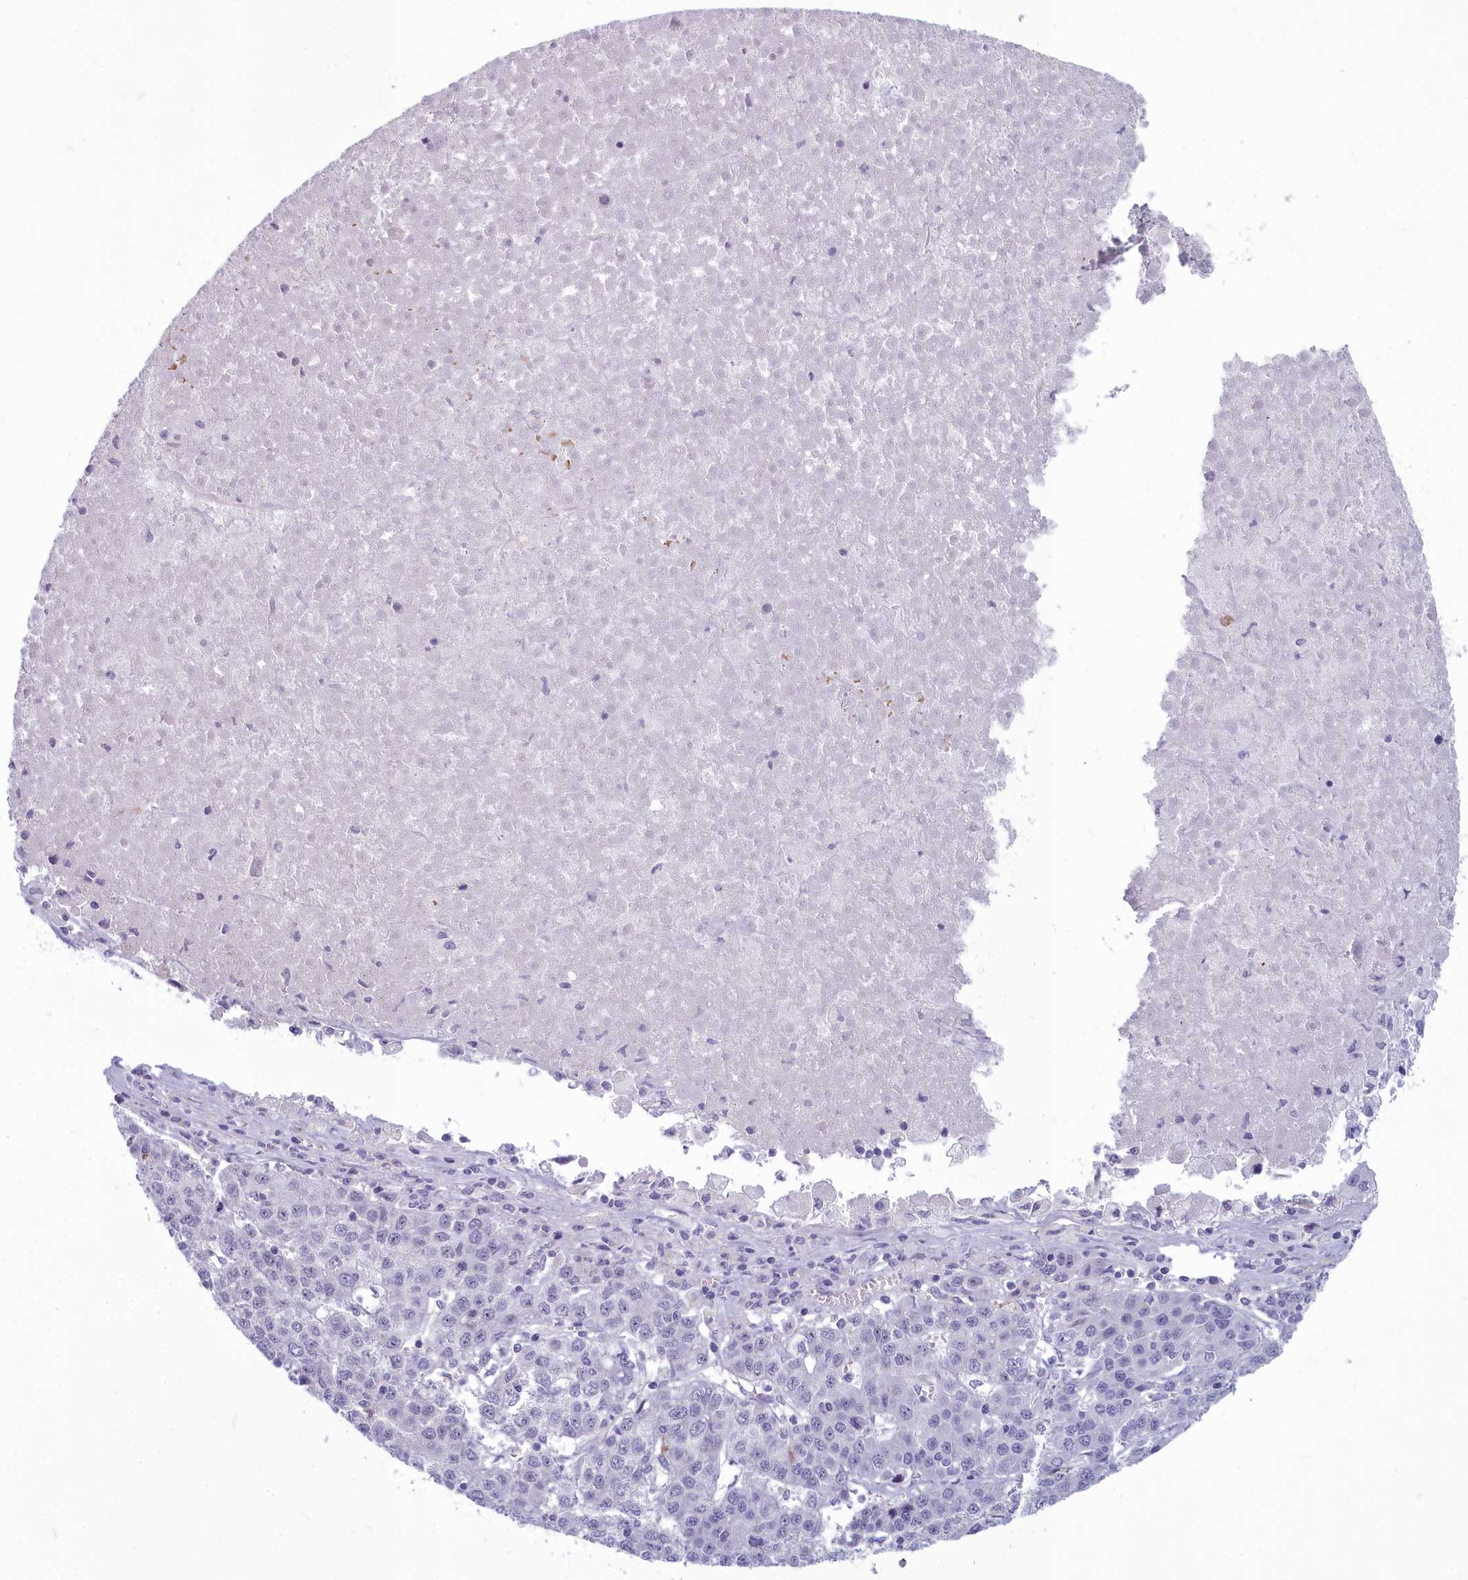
{"staining": {"intensity": "negative", "quantity": "none", "location": "none"}, "tissue": "liver cancer", "cell_type": "Tumor cells", "image_type": "cancer", "snomed": [{"axis": "morphology", "description": "Carcinoma, Hepatocellular, NOS"}, {"axis": "topography", "description": "Liver"}], "caption": "There is no significant positivity in tumor cells of hepatocellular carcinoma (liver). (Immunohistochemistry, brightfield microscopy, high magnification).", "gene": "INSYN2A", "patient": {"sex": "female", "age": 53}}